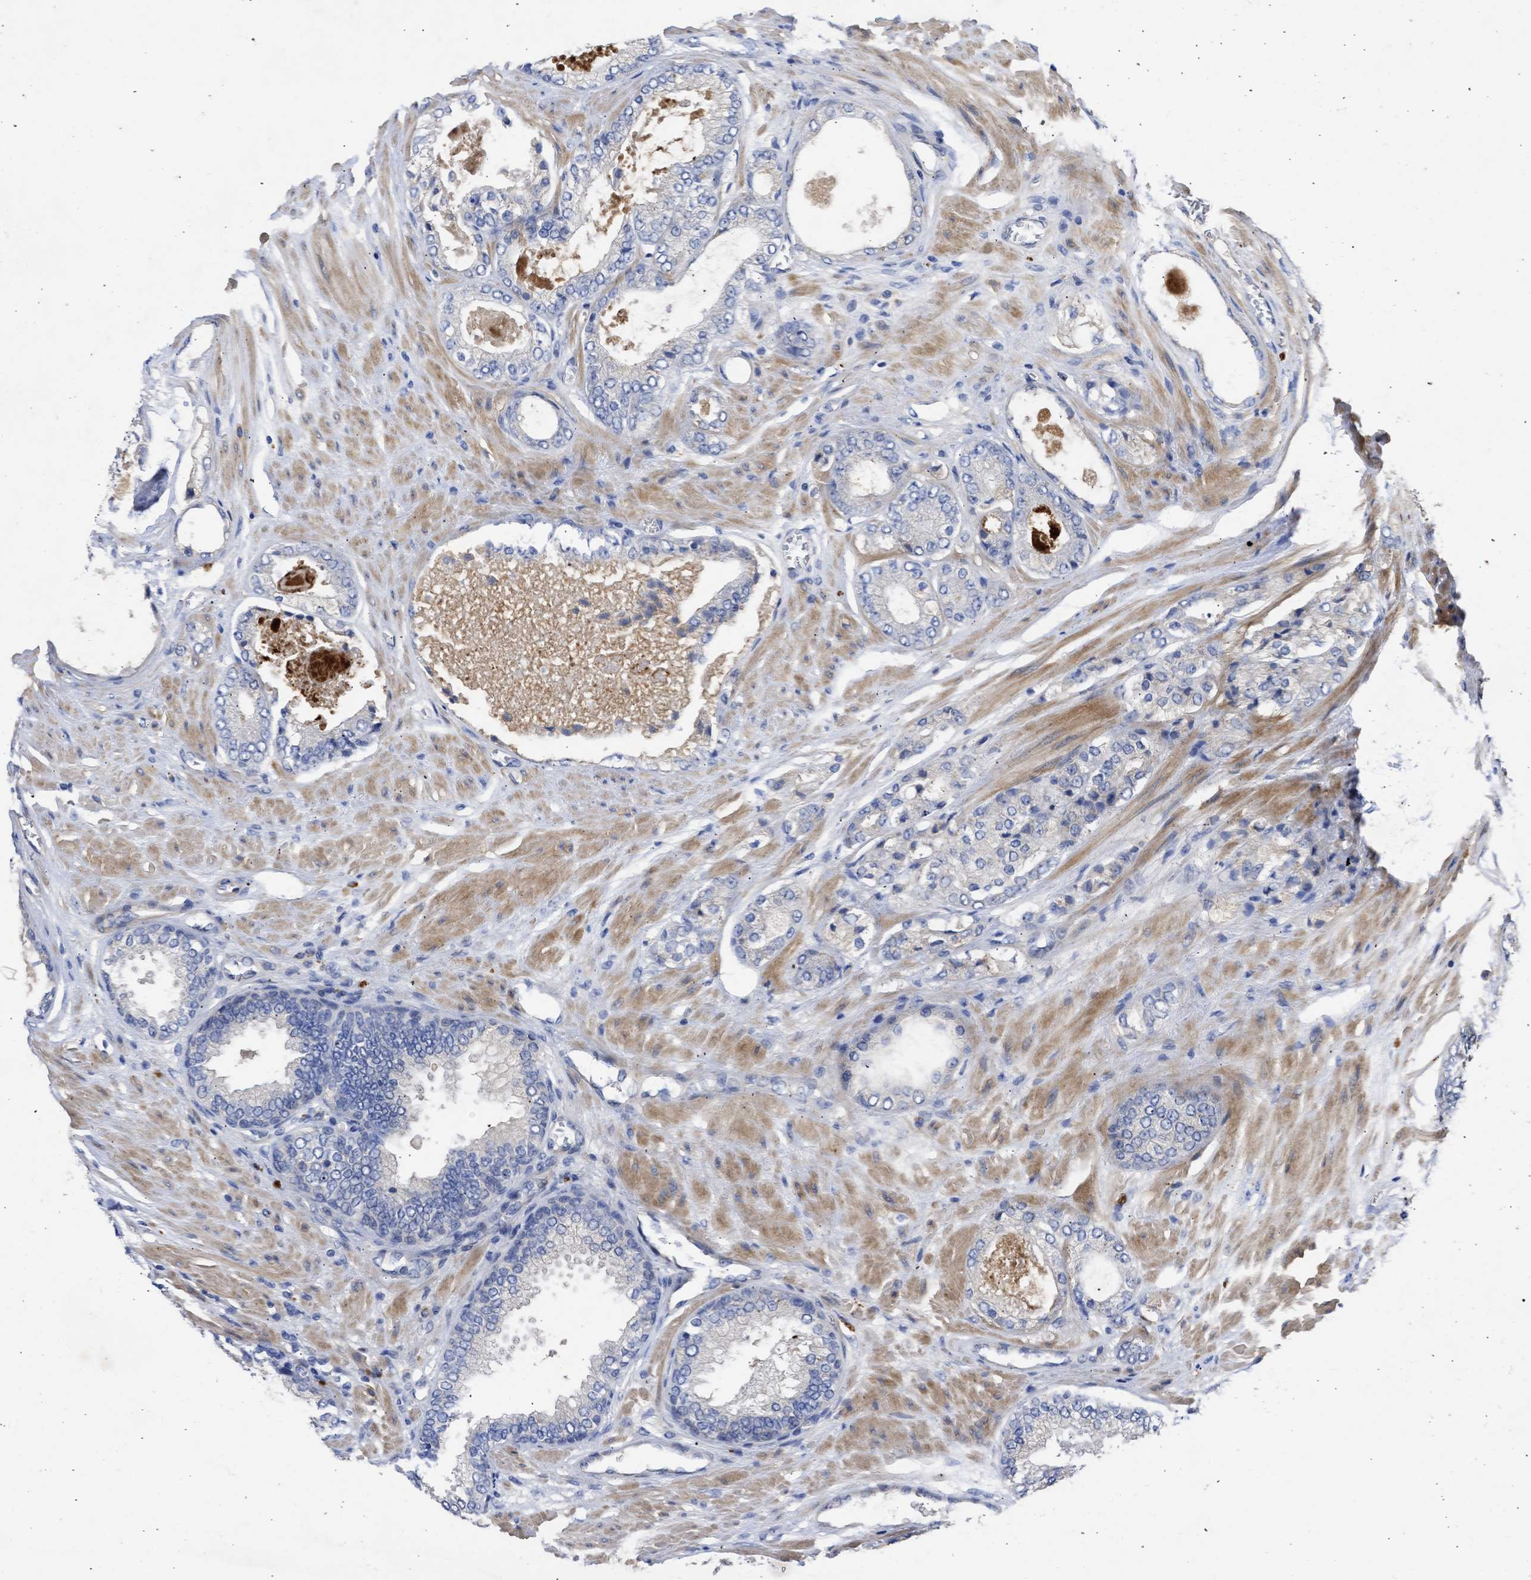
{"staining": {"intensity": "negative", "quantity": "none", "location": "none"}, "tissue": "prostate cancer", "cell_type": "Tumor cells", "image_type": "cancer", "snomed": [{"axis": "morphology", "description": "Adenocarcinoma, High grade"}, {"axis": "topography", "description": "Prostate"}], "caption": "Tumor cells are negative for protein expression in human prostate adenocarcinoma (high-grade).", "gene": "ARHGEF4", "patient": {"sex": "male", "age": 65}}